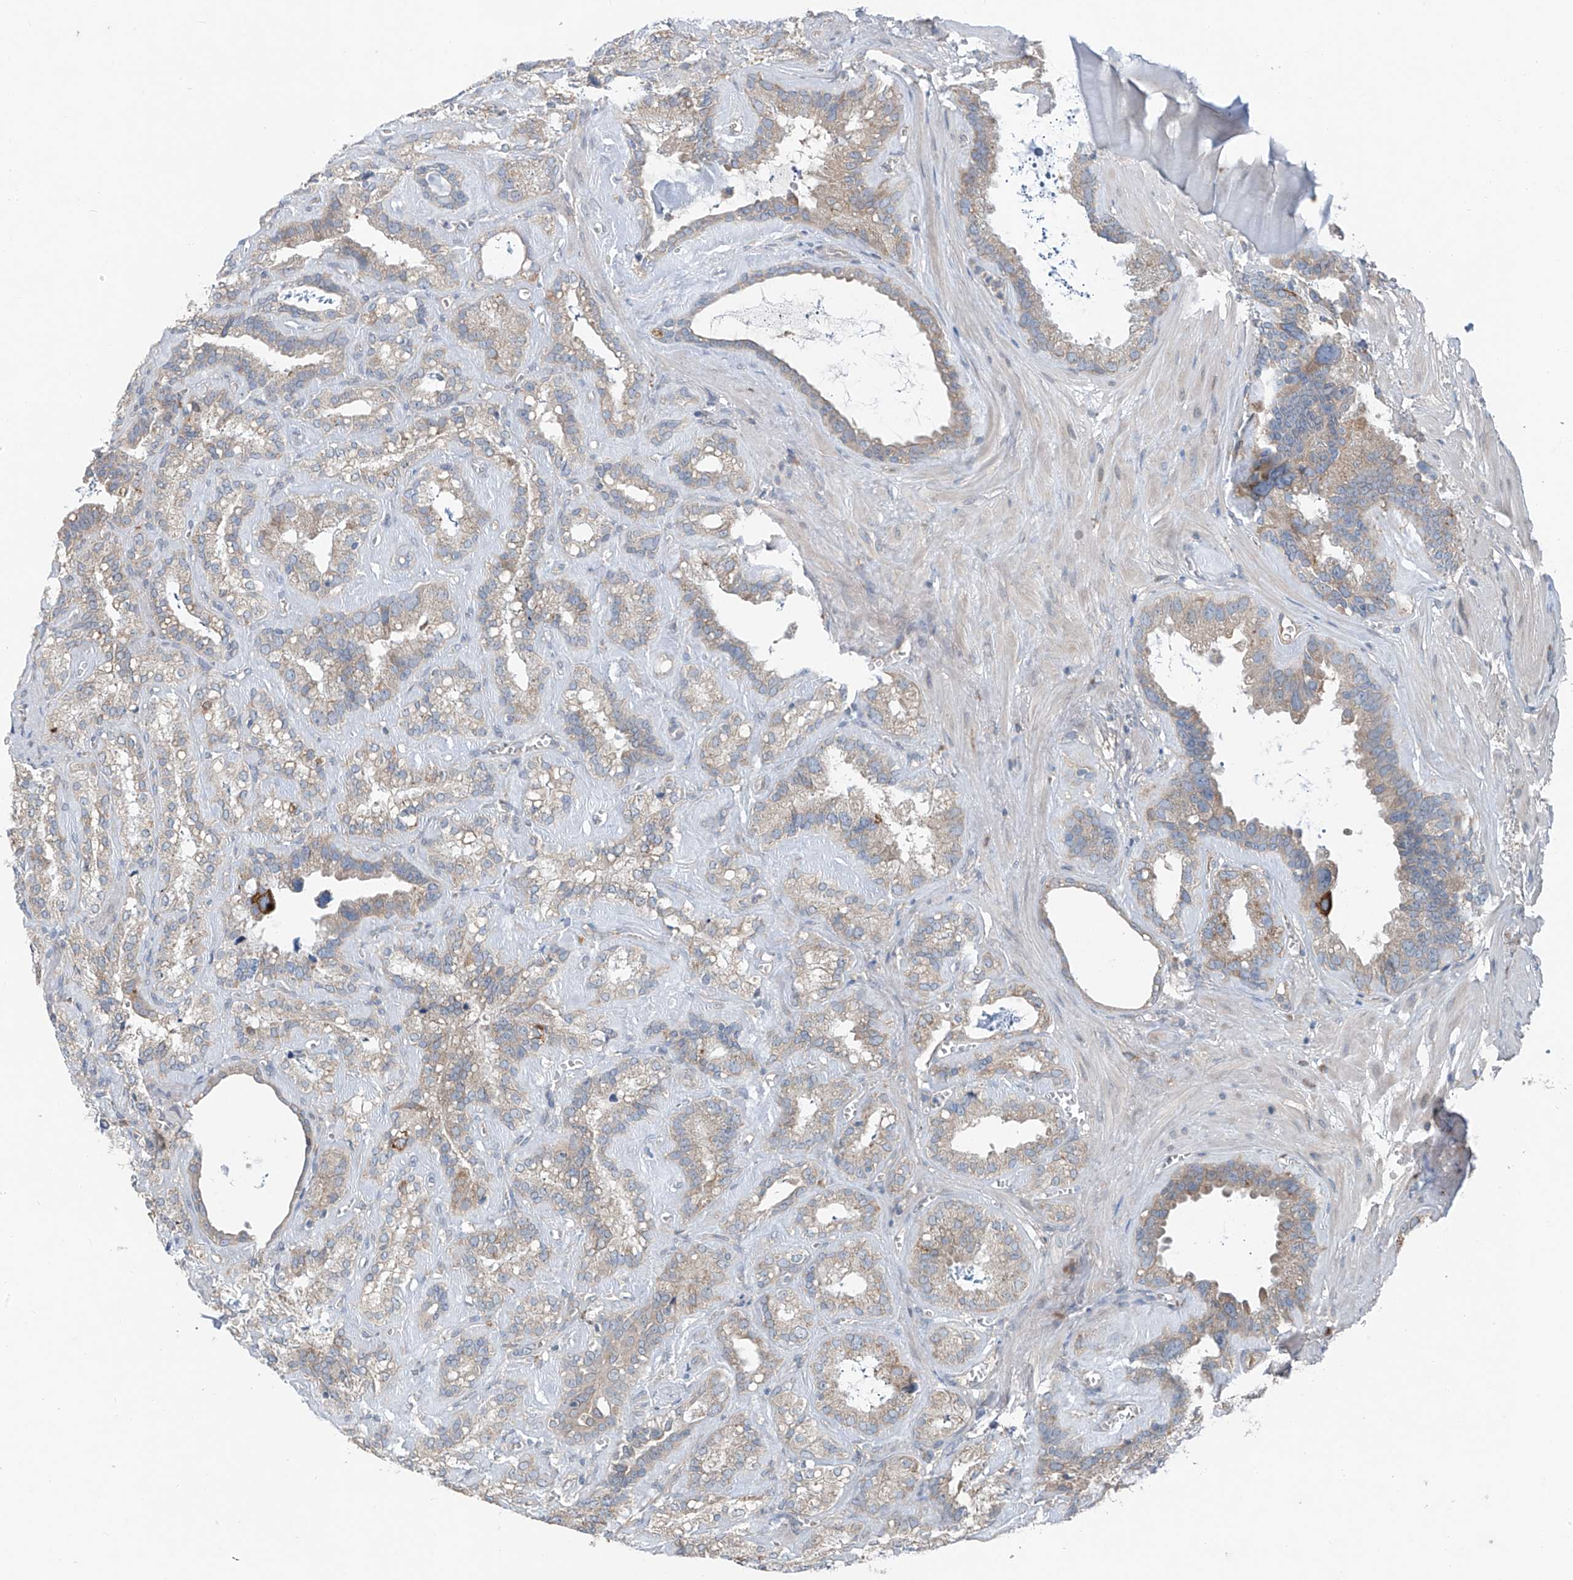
{"staining": {"intensity": "weak", "quantity": "<25%", "location": "cytoplasmic/membranous"}, "tissue": "seminal vesicle", "cell_type": "Glandular cells", "image_type": "normal", "snomed": [{"axis": "morphology", "description": "Normal tissue, NOS"}, {"axis": "topography", "description": "Prostate"}, {"axis": "topography", "description": "Seminal veicle"}], "caption": "The histopathology image exhibits no staining of glandular cells in benign seminal vesicle. The staining was performed using DAB to visualize the protein expression in brown, while the nuclei were stained in blue with hematoxylin (Magnification: 20x).", "gene": "FOXRED2", "patient": {"sex": "male", "age": 59}}